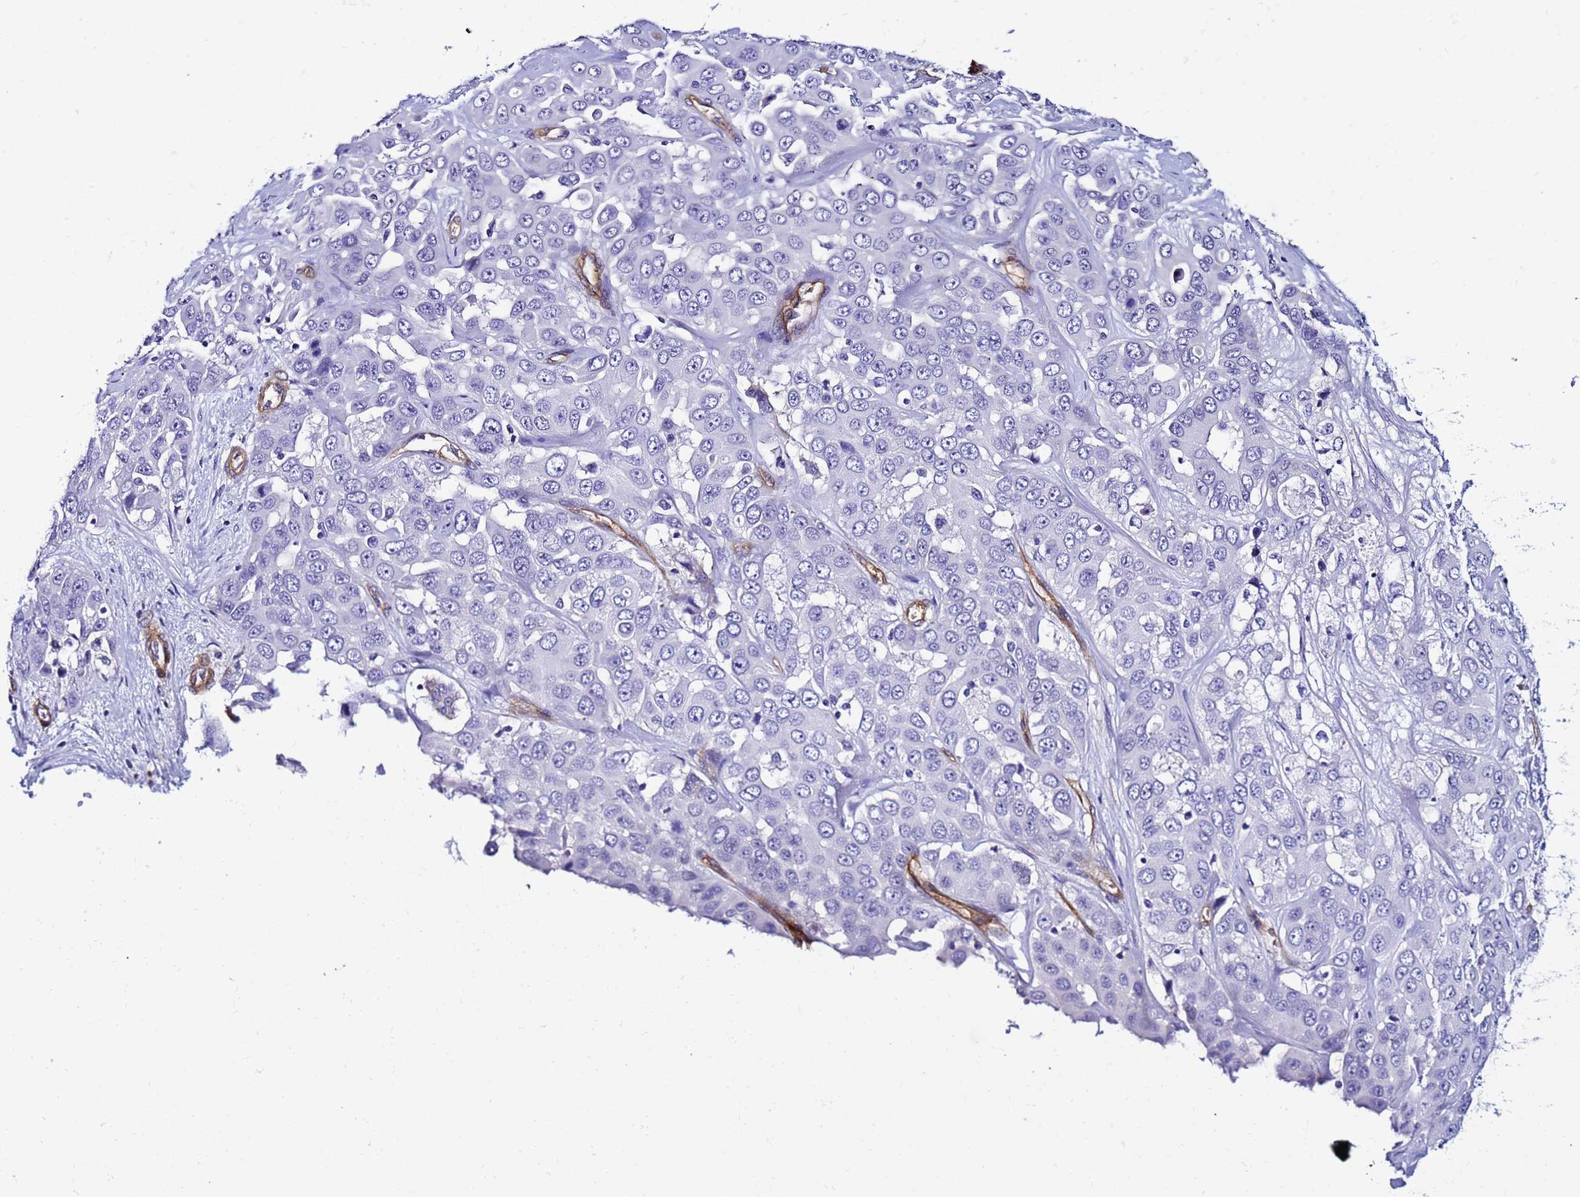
{"staining": {"intensity": "negative", "quantity": "none", "location": "none"}, "tissue": "liver cancer", "cell_type": "Tumor cells", "image_type": "cancer", "snomed": [{"axis": "morphology", "description": "Cholangiocarcinoma"}, {"axis": "topography", "description": "Liver"}], "caption": "Tumor cells show no significant protein expression in liver cancer.", "gene": "DEFB104A", "patient": {"sex": "female", "age": 52}}